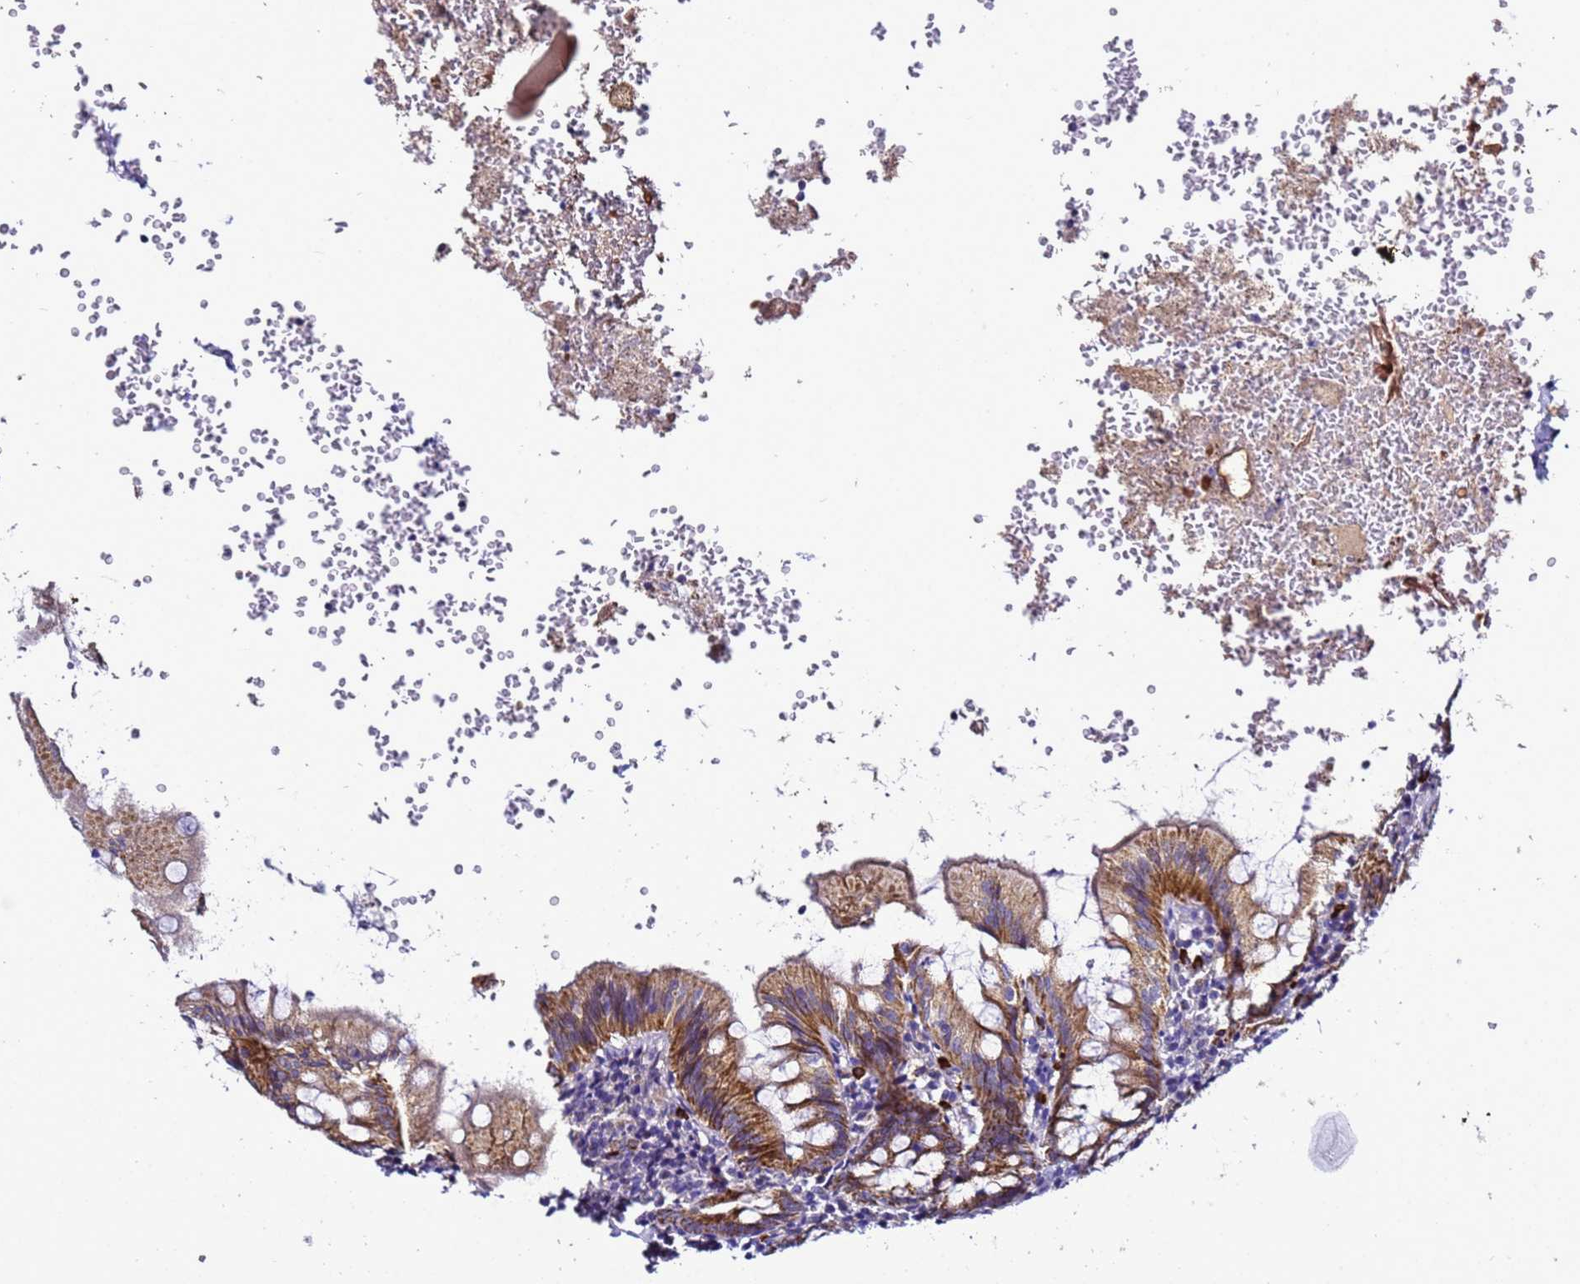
{"staining": {"intensity": "strong", "quantity": ">75%", "location": "cytoplasmic/membranous"}, "tissue": "appendix", "cell_type": "Glandular cells", "image_type": "normal", "snomed": [{"axis": "morphology", "description": "Normal tissue, NOS"}, {"axis": "topography", "description": "Appendix"}], "caption": "Brown immunohistochemical staining in normal appendix demonstrates strong cytoplasmic/membranous staining in about >75% of glandular cells.", "gene": "HIGD2A", "patient": {"sex": "male", "age": 8}}